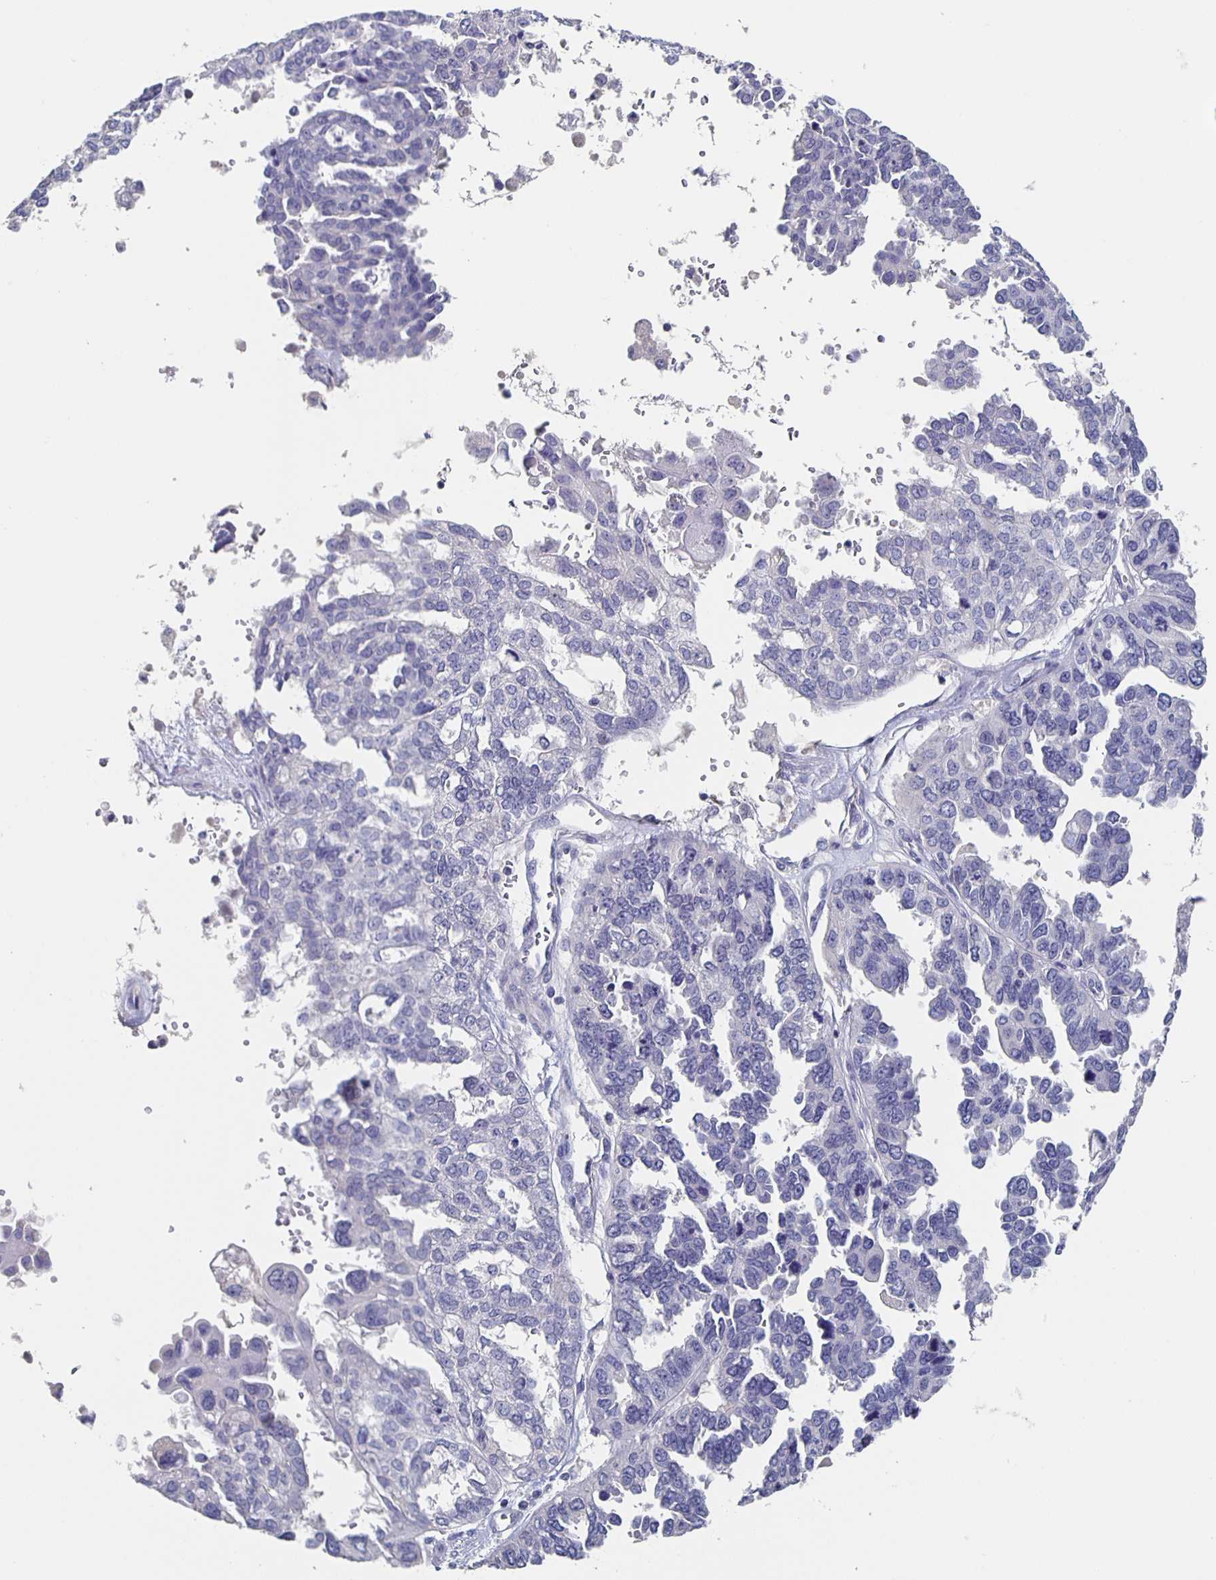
{"staining": {"intensity": "negative", "quantity": "none", "location": "none"}, "tissue": "ovarian cancer", "cell_type": "Tumor cells", "image_type": "cancer", "snomed": [{"axis": "morphology", "description": "Cystadenocarcinoma, serous, NOS"}, {"axis": "topography", "description": "Ovary"}], "caption": "Tumor cells show no significant expression in serous cystadenocarcinoma (ovarian). The staining is performed using DAB brown chromogen with nuclei counter-stained in using hematoxylin.", "gene": "CACNA2D2", "patient": {"sex": "female", "age": 53}}